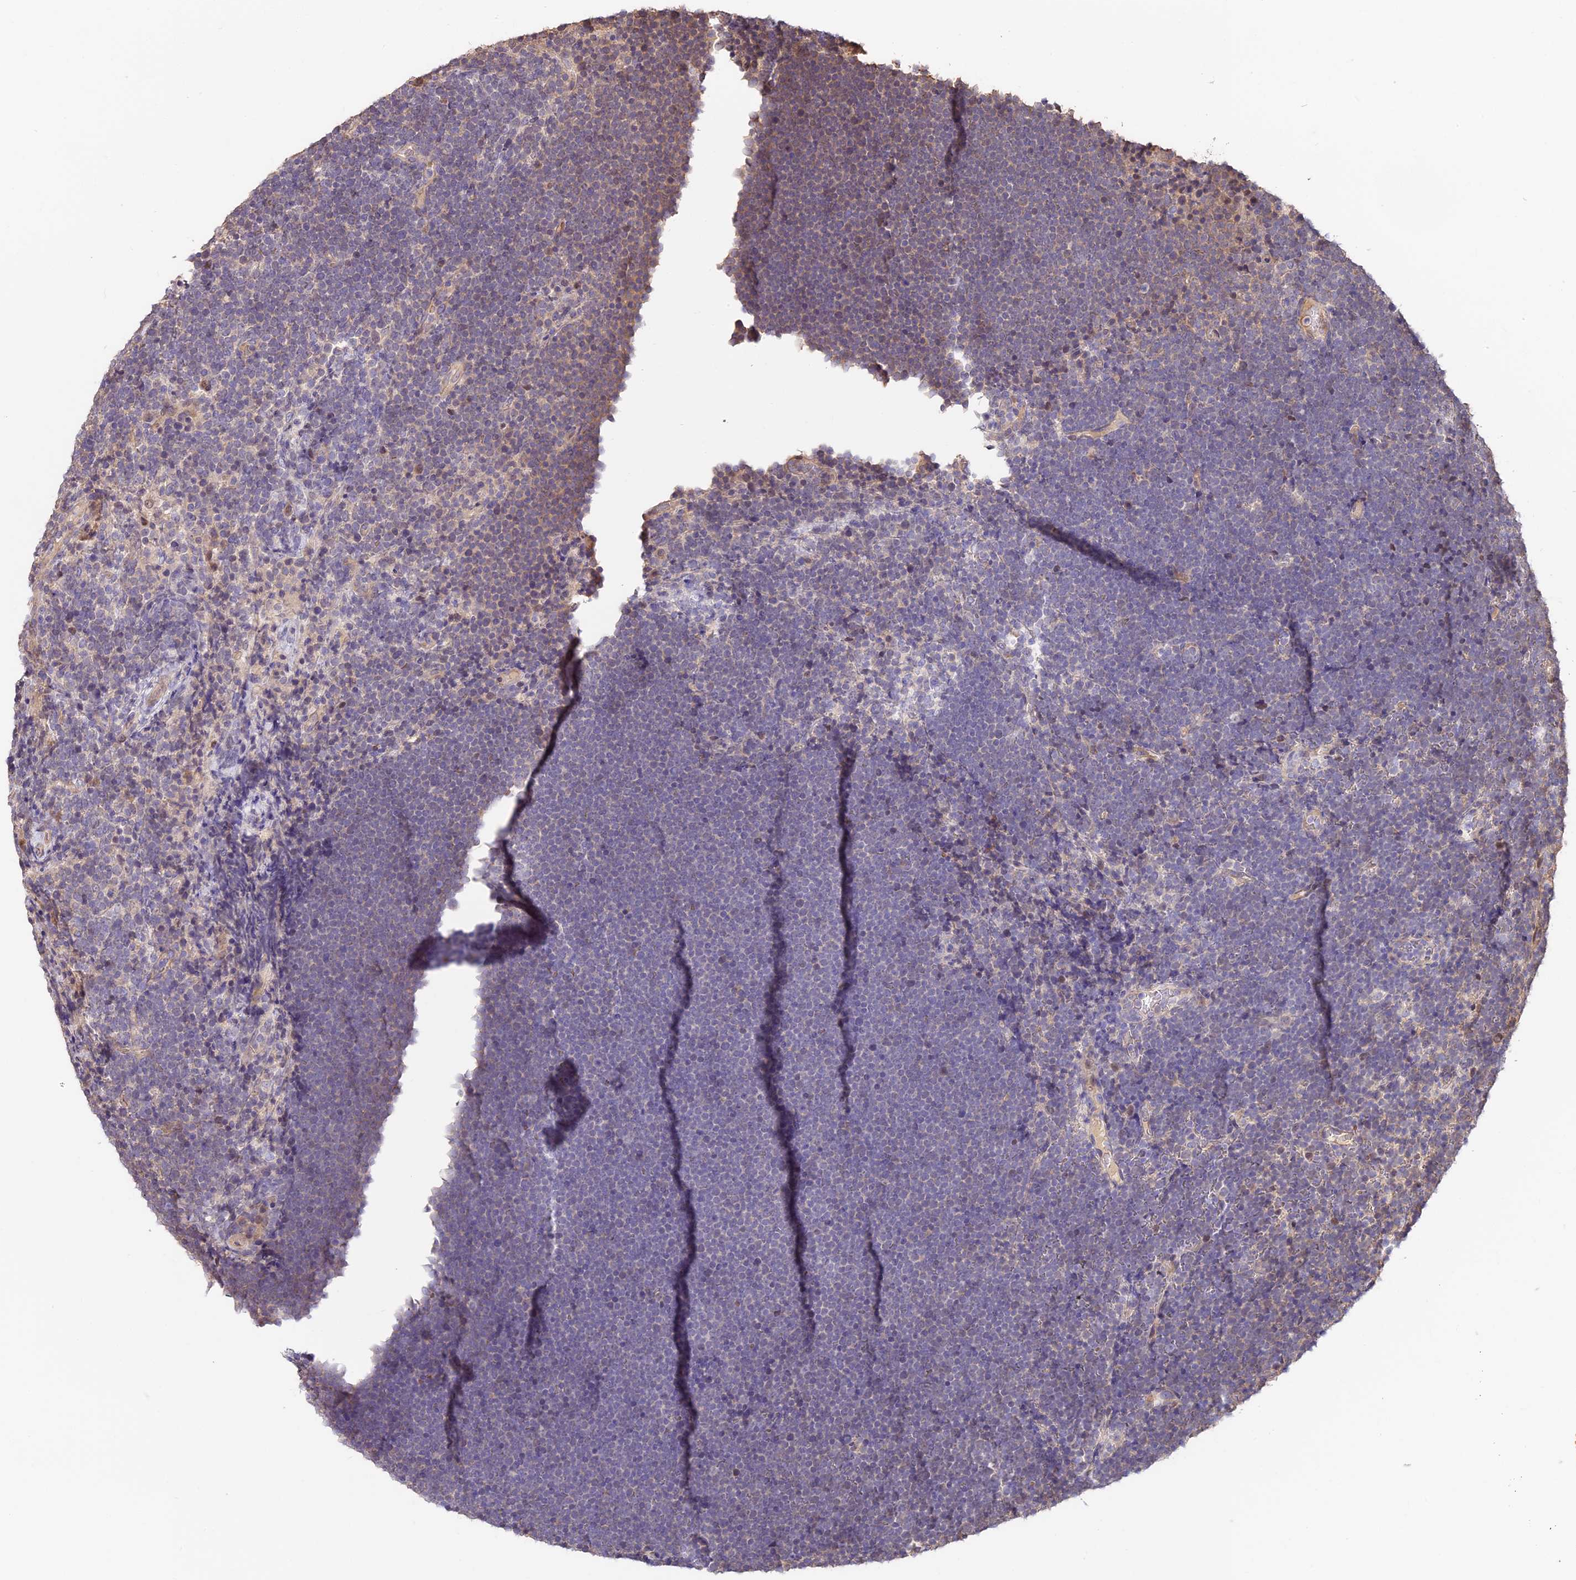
{"staining": {"intensity": "negative", "quantity": "none", "location": "none"}, "tissue": "lymphoma", "cell_type": "Tumor cells", "image_type": "cancer", "snomed": [{"axis": "morphology", "description": "Malignant lymphoma, non-Hodgkin's type, High grade"}, {"axis": "topography", "description": "Lymph node"}], "caption": "Image shows no protein positivity in tumor cells of lymphoma tissue. (DAB immunohistochemistry, high magnification).", "gene": "PPP1R37", "patient": {"sex": "male", "age": 13}}